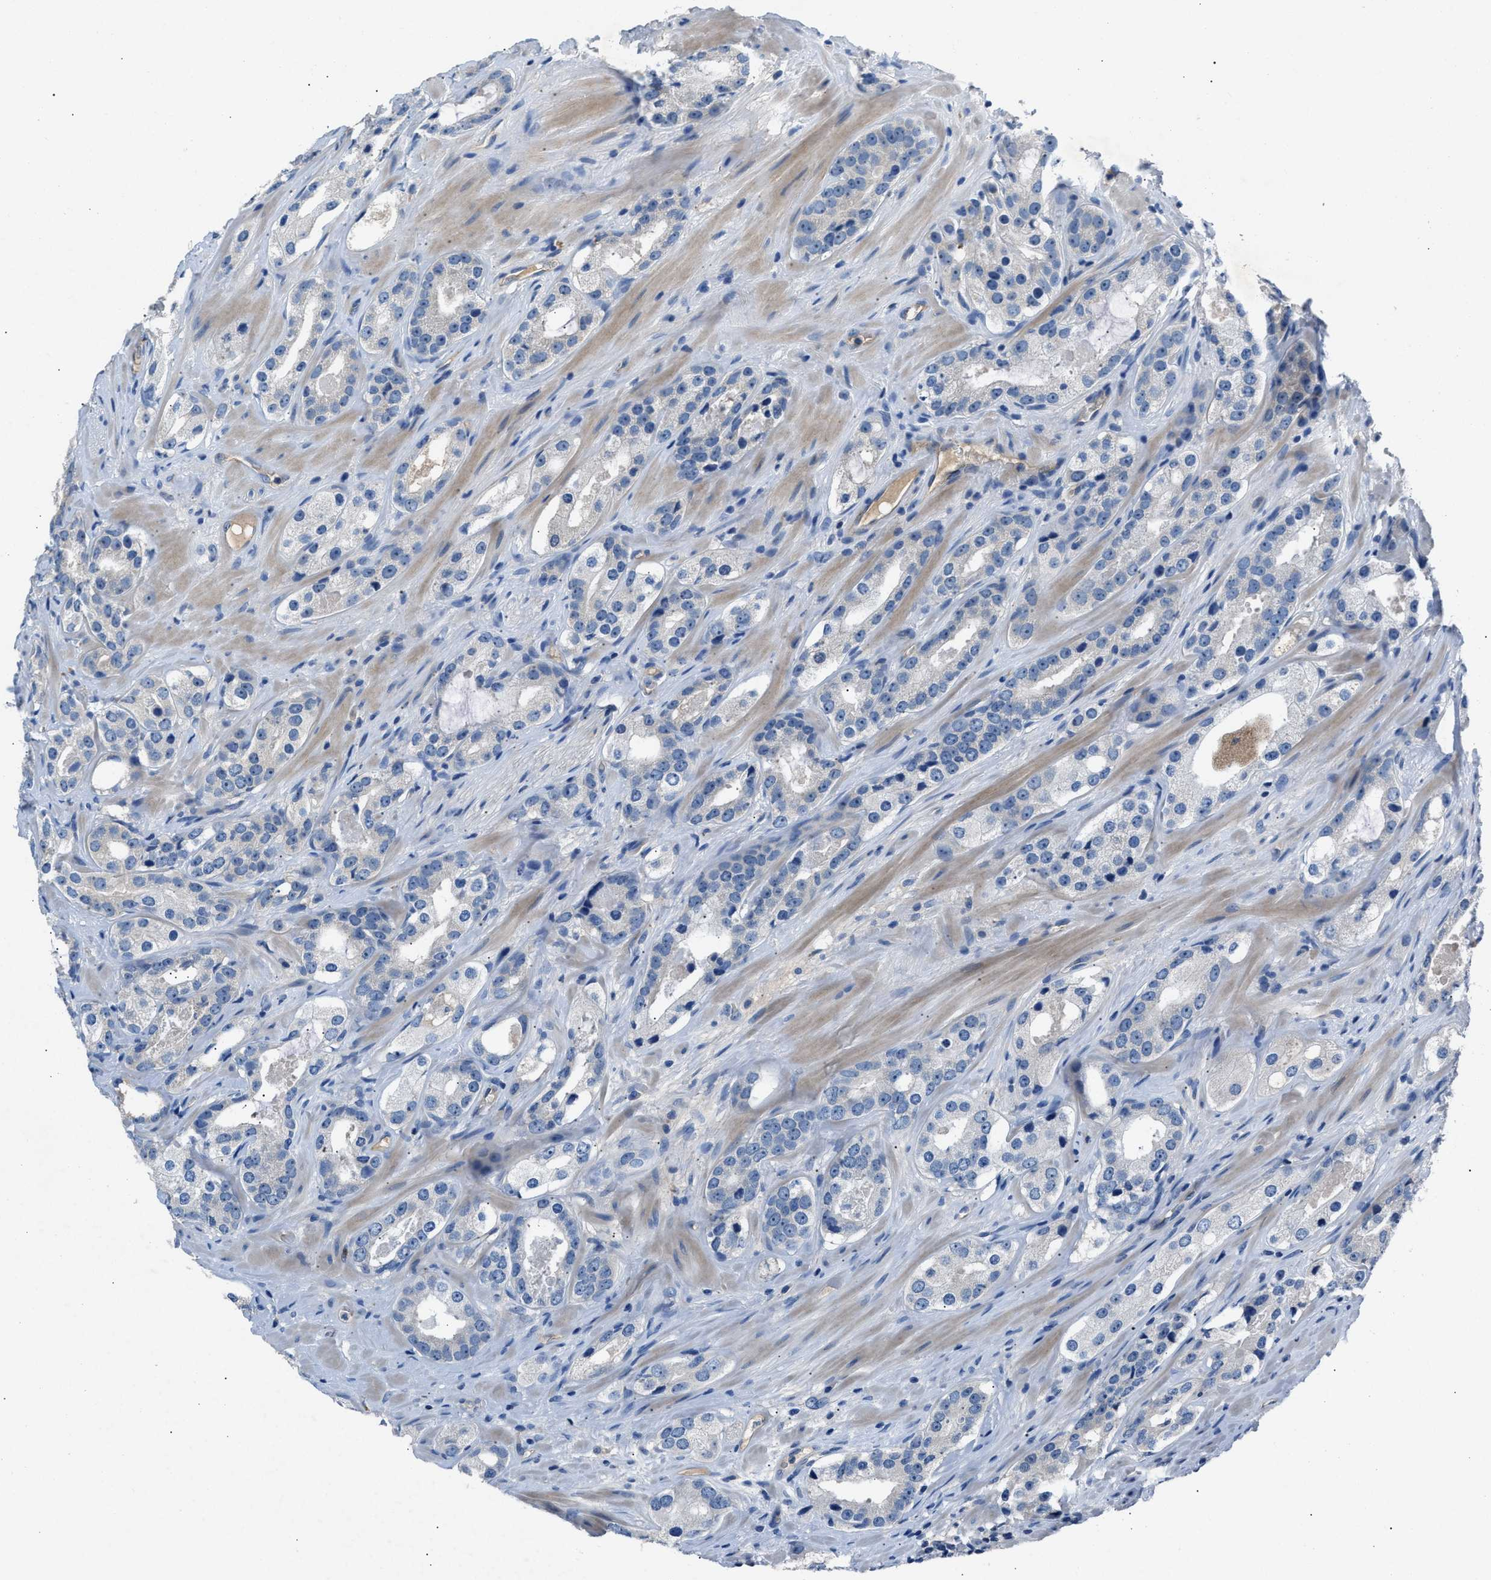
{"staining": {"intensity": "negative", "quantity": "none", "location": "none"}, "tissue": "prostate cancer", "cell_type": "Tumor cells", "image_type": "cancer", "snomed": [{"axis": "morphology", "description": "Adenocarcinoma, High grade"}, {"axis": "topography", "description": "Prostate"}], "caption": "Immunohistochemical staining of prostate cancer (high-grade adenocarcinoma) displays no significant positivity in tumor cells.", "gene": "DNAAF5", "patient": {"sex": "male", "age": 63}}